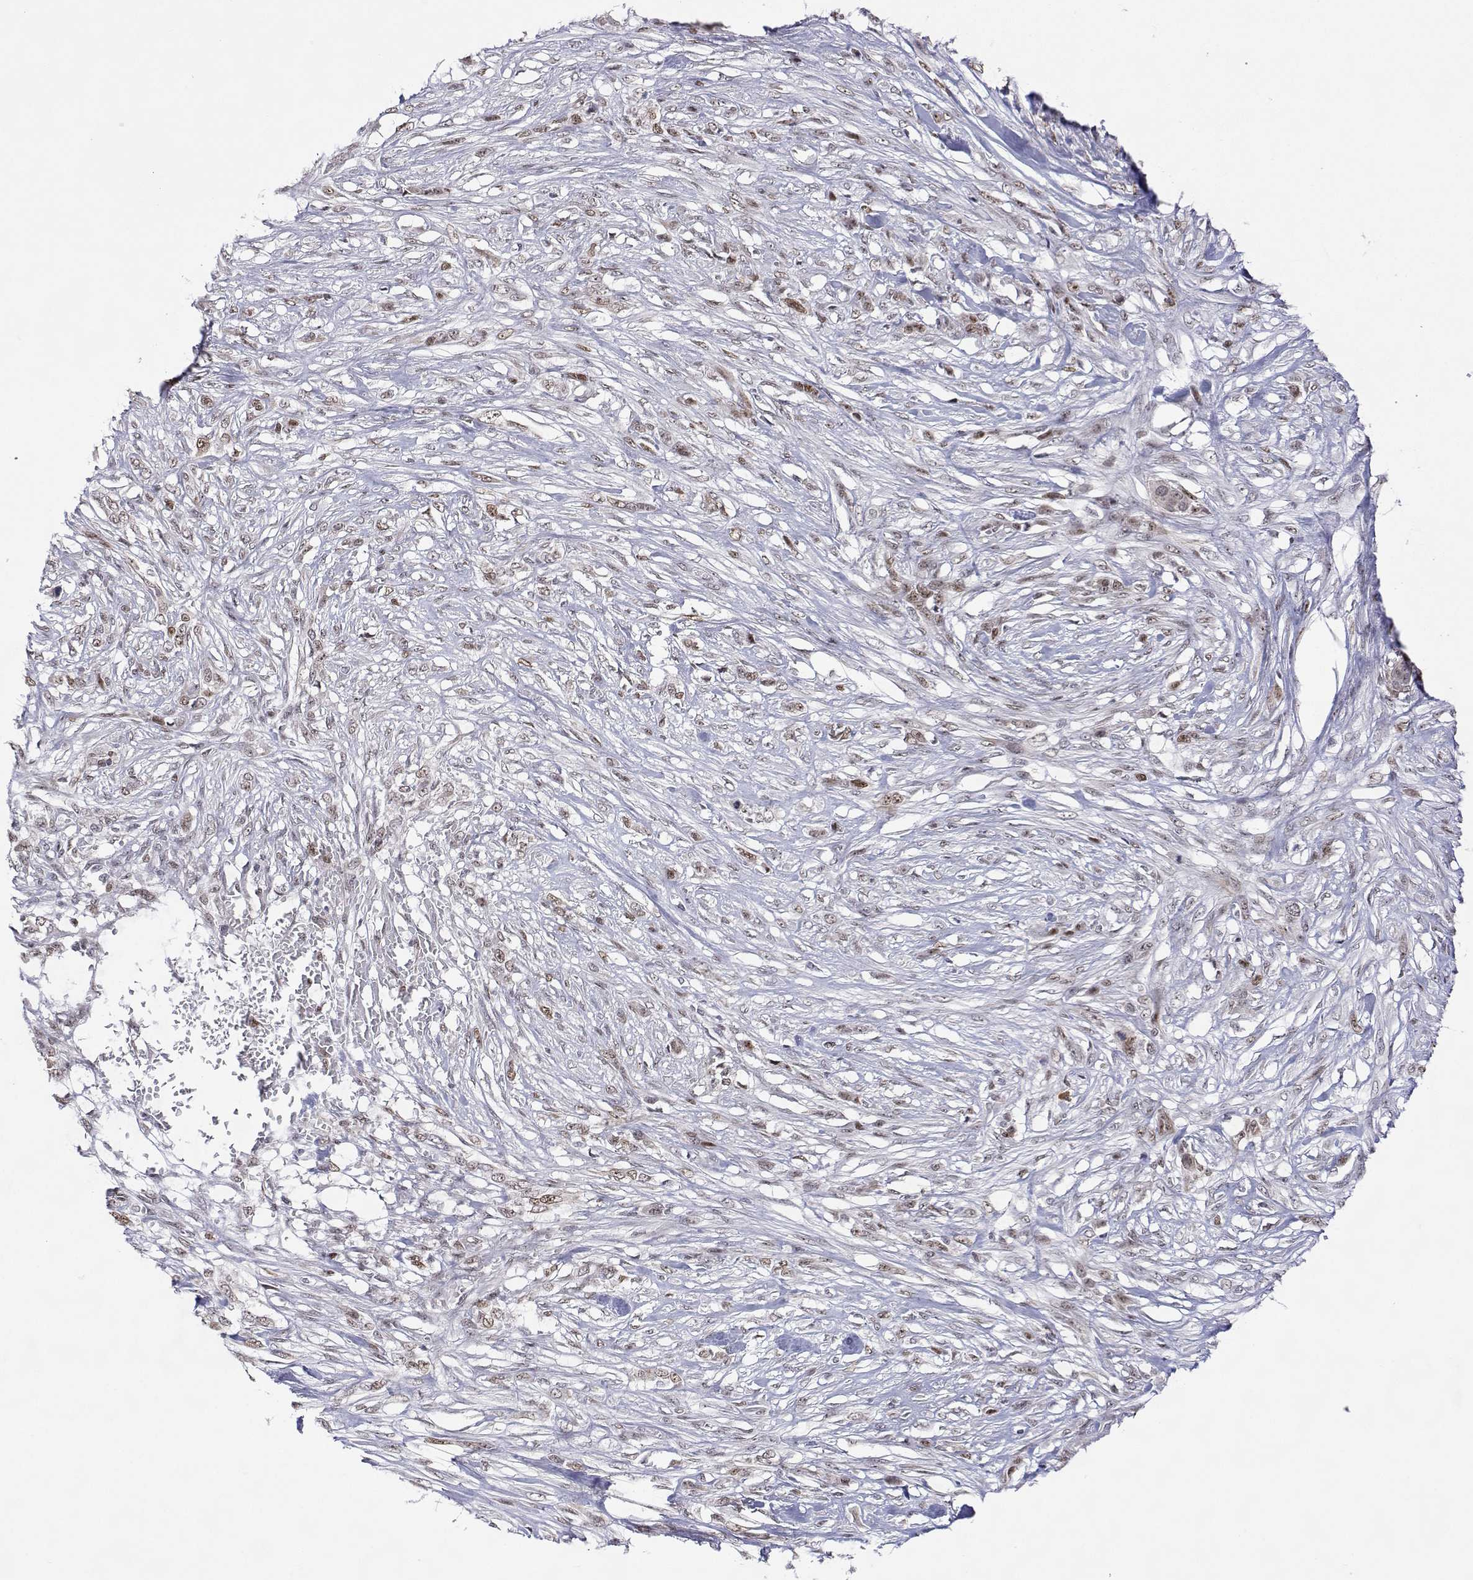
{"staining": {"intensity": "moderate", "quantity": ">75%", "location": "nuclear"}, "tissue": "skin cancer", "cell_type": "Tumor cells", "image_type": "cancer", "snomed": [{"axis": "morphology", "description": "Squamous cell carcinoma, NOS"}, {"axis": "topography", "description": "Skin"}], "caption": "Human skin cancer (squamous cell carcinoma) stained with a brown dye reveals moderate nuclear positive staining in about >75% of tumor cells.", "gene": "XPC", "patient": {"sex": "female", "age": 59}}